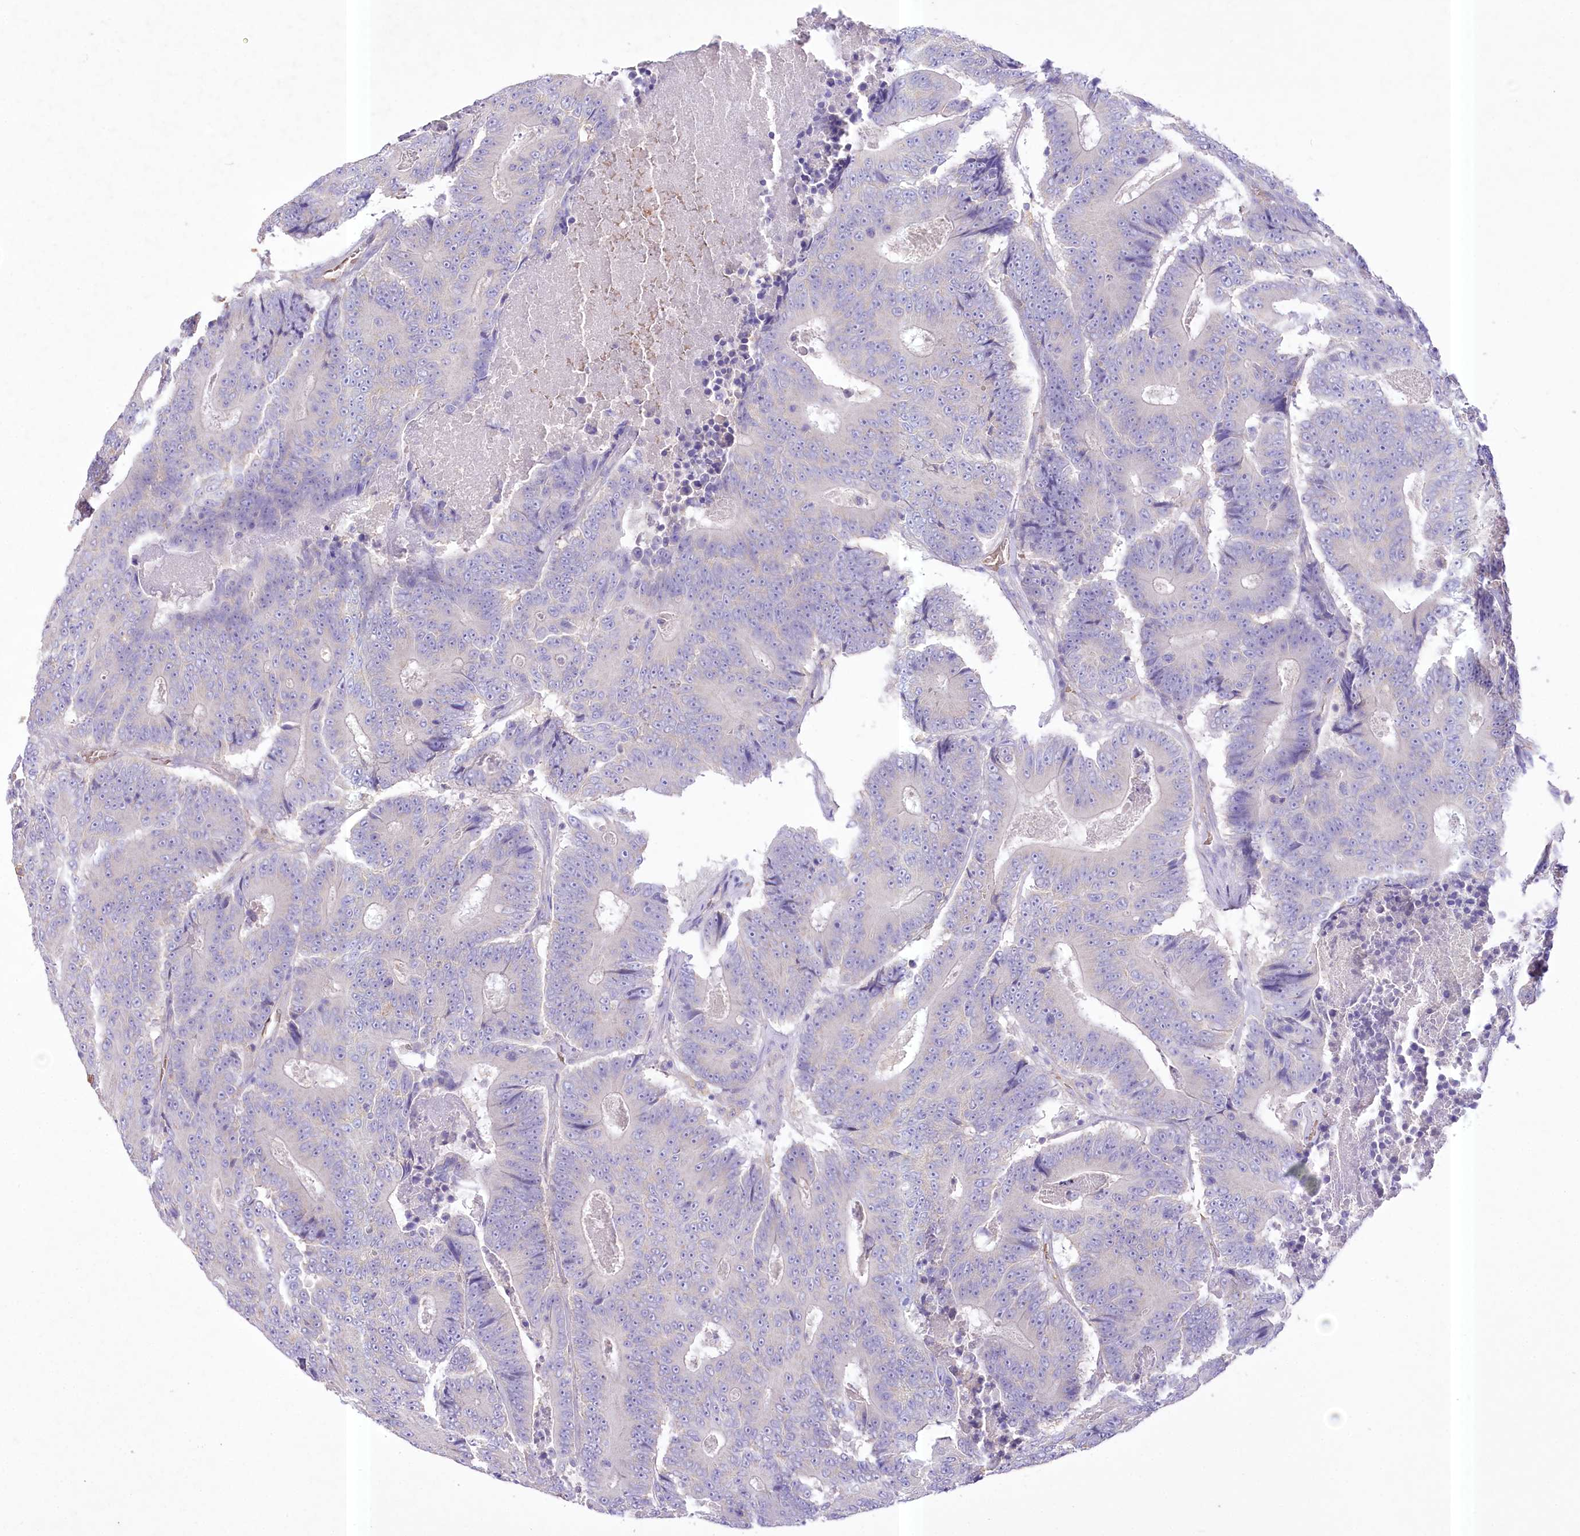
{"staining": {"intensity": "negative", "quantity": "none", "location": "none"}, "tissue": "colorectal cancer", "cell_type": "Tumor cells", "image_type": "cancer", "snomed": [{"axis": "morphology", "description": "Adenocarcinoma, NOS"}, {"axis": "topography", "description": "Colon"}], "caption": "Histopathology image shows no protein positivity in tumor cells of adenocarcinoma (colorectal) tissue.", "gene": "PRSS53", "patient": {"sex": "male", "age": 83}}